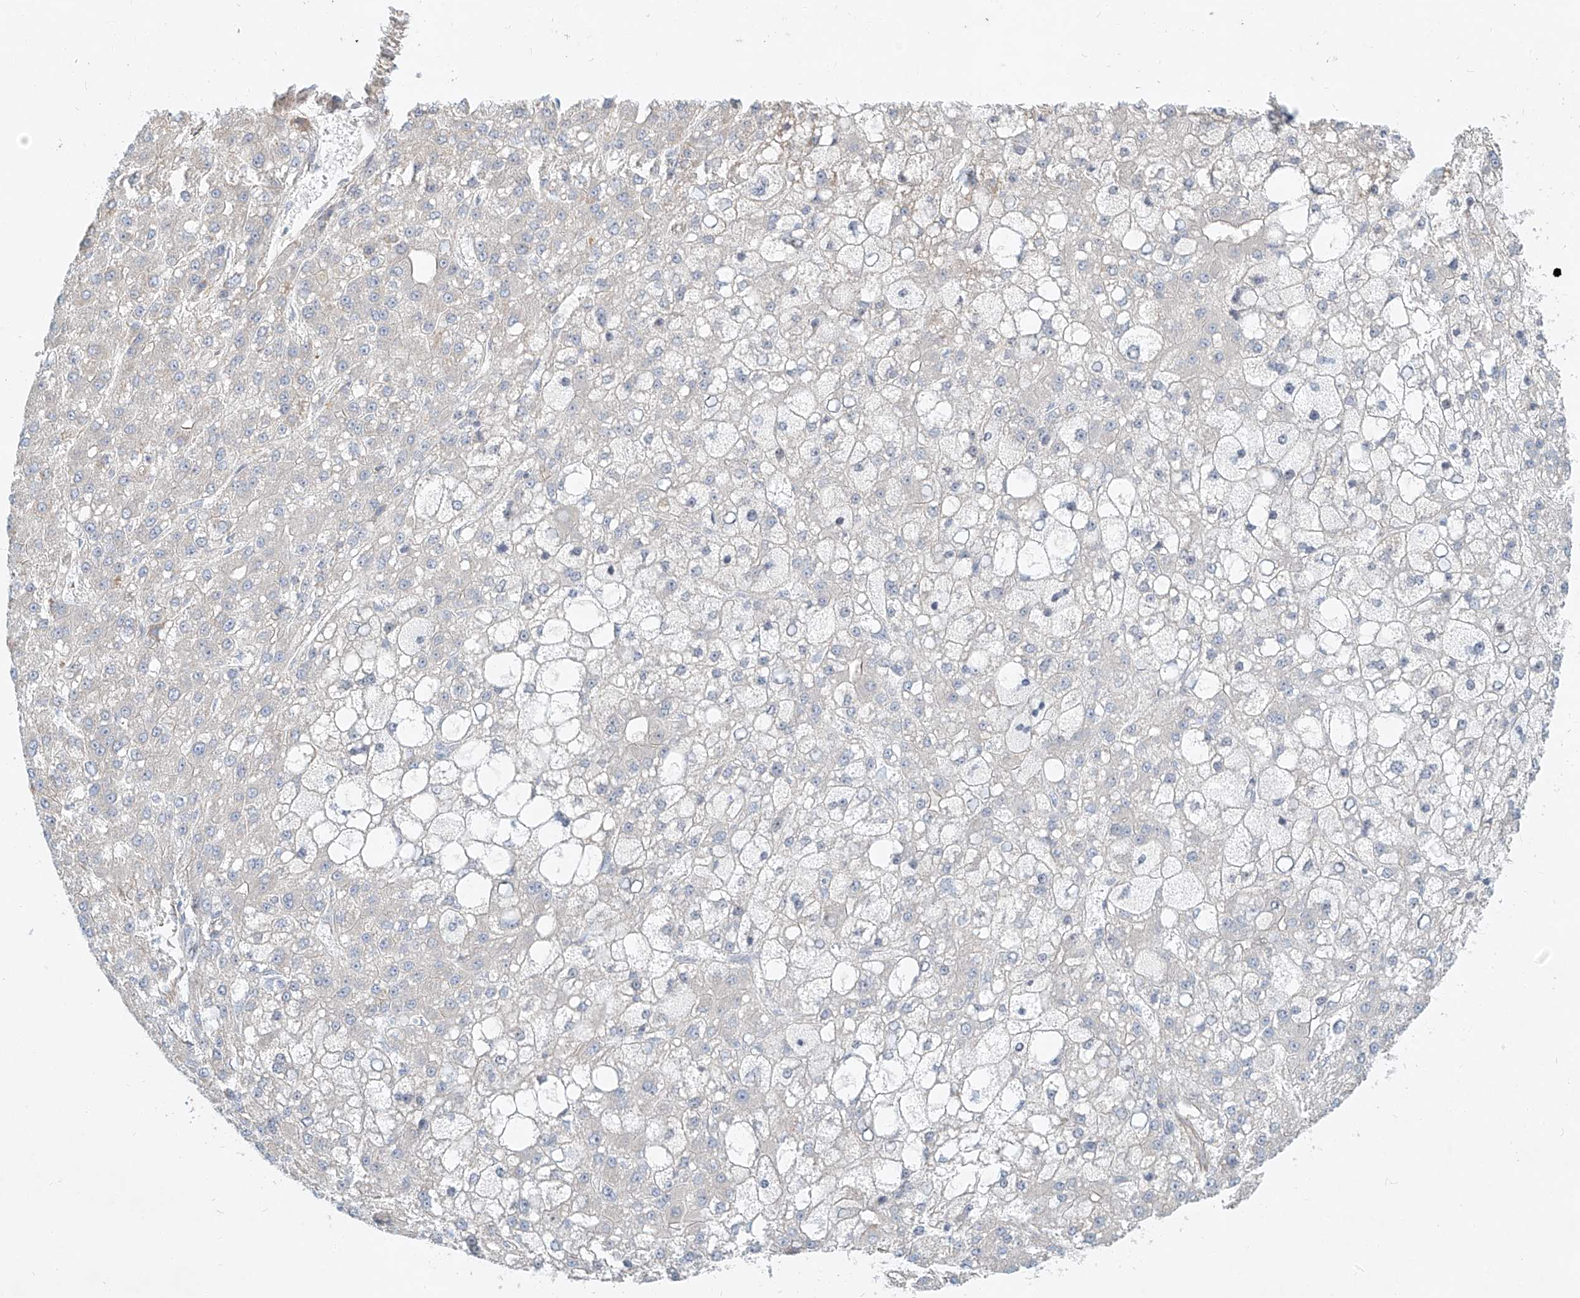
{"staining": {"intensity": "negative", "quantity": "none", "location": "none"}, "tissue": "liver cancer", "cell_type": "Tumor cells", "image_type": "cancer", "snomed": [{"axis": "morphology", "description": "Carcinoma, Hepatocellular, NOS"}, {"axis": "topography", "description": "Liver"}], "caption": "Tumor cells show no significant staining in liver cancer.", "gene": "AJM1", "patient": {"sex": "male", "age": 67}}